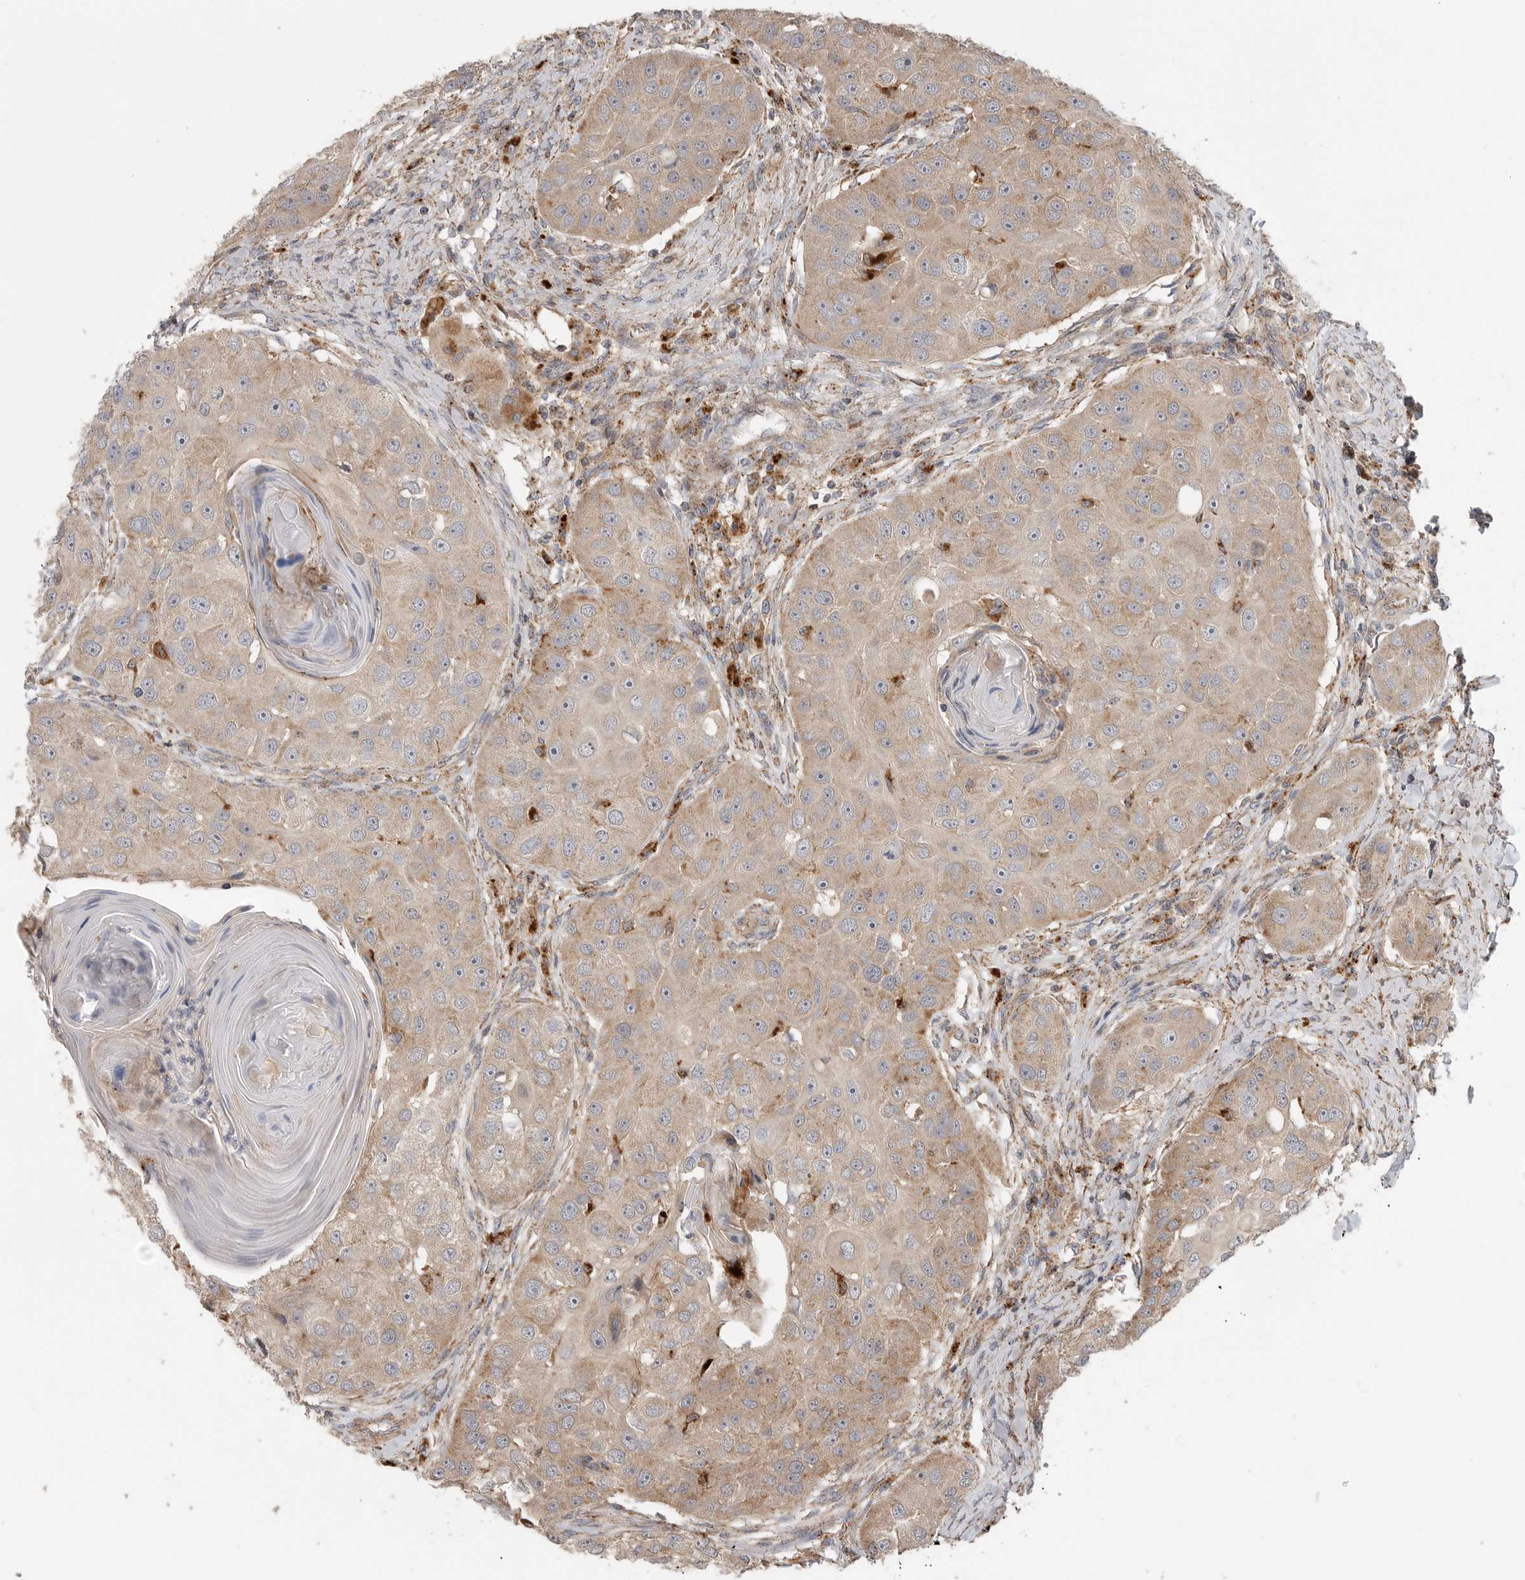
{"staining": {"intensity": "weak", "quantity": ">75%", "location": "cytoplasmic/membranous"}, "tissue": "head and neck cancer", "cell_type": "Tumor cells", "image_type": "cancer", "snomed": [{"axis": "morphology", "description": "Normal tissue, NOS"}, {"axis": "morphology", "description": "Squamous cell carcinoma, NOS"}, {"axis": "topography", "description": "Skeletal muscle"}, {"axis": "topography", "description": "Head-Neck"}], "caption": "Protein analysis of head and neck cancer (squamous cell carcinoma) tissue demonstrates weak cytoplasmic/membranous staining in approximately >75% of tumor cells.", "gene": "GALNS", "patient": {"sex": "male", "age": 51}}